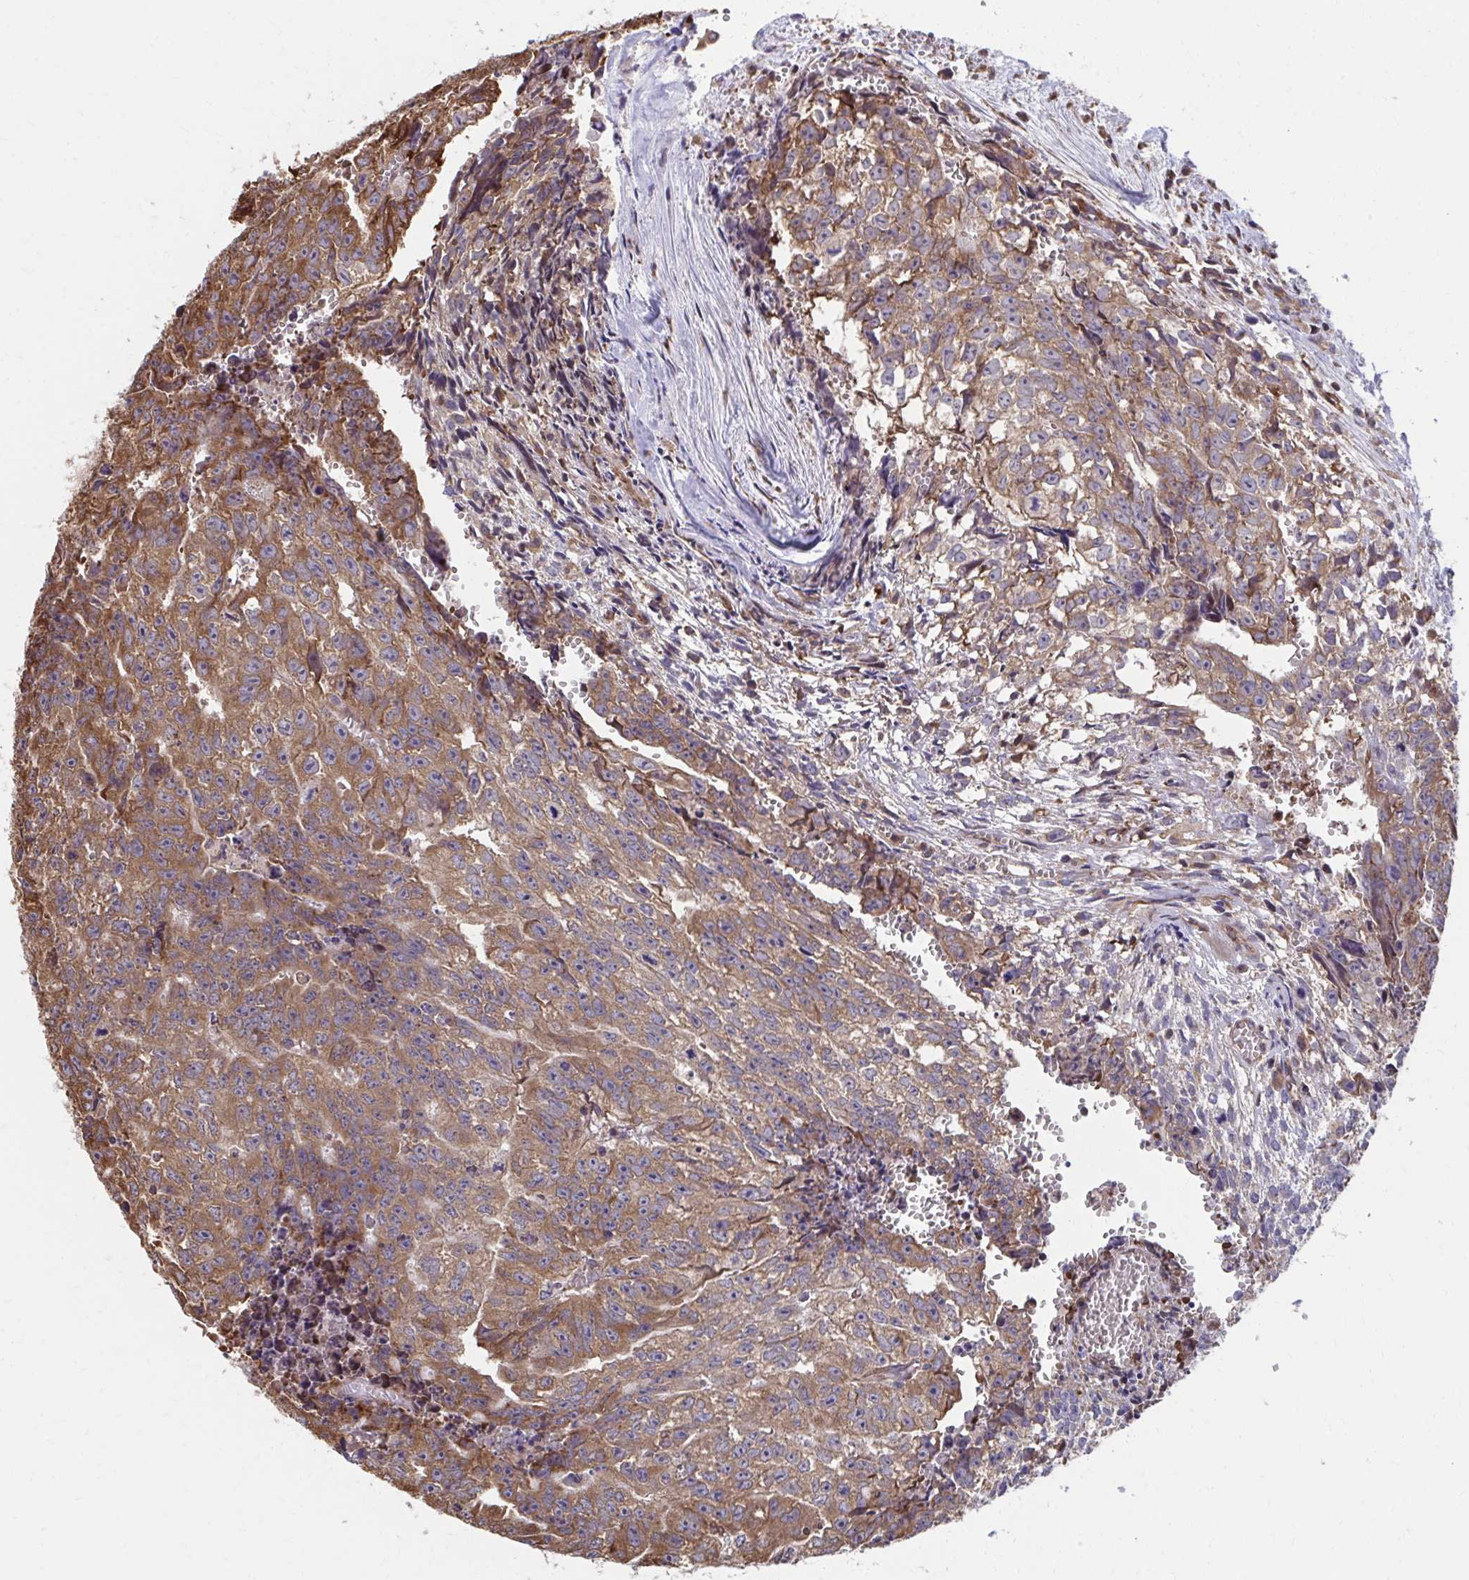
{"staining": {"intensity": "moderate", "quantity": ">75%", "location": "cytoplasmic/membranous"}, "tissue": "testis cancer", "cell_type": "Tumor cells", "image_type": "cancer", "snomed": [{"axis": "morphology", "description": "Carcinoma, Embryonal, NOS"}, {"axis": "morphology", "description": "Teratoma, malignant, NOS"}, {"axis": "topography", "description": "Testis"}], "caption": "Moderate cytoplasmic/membranous staining for a protein is appreciated in about >75% of tumor cells of testis embryonal carcinoma using IHC.", "gene": "ZNF778", "patient": {"sex": "male", "age": 24}}